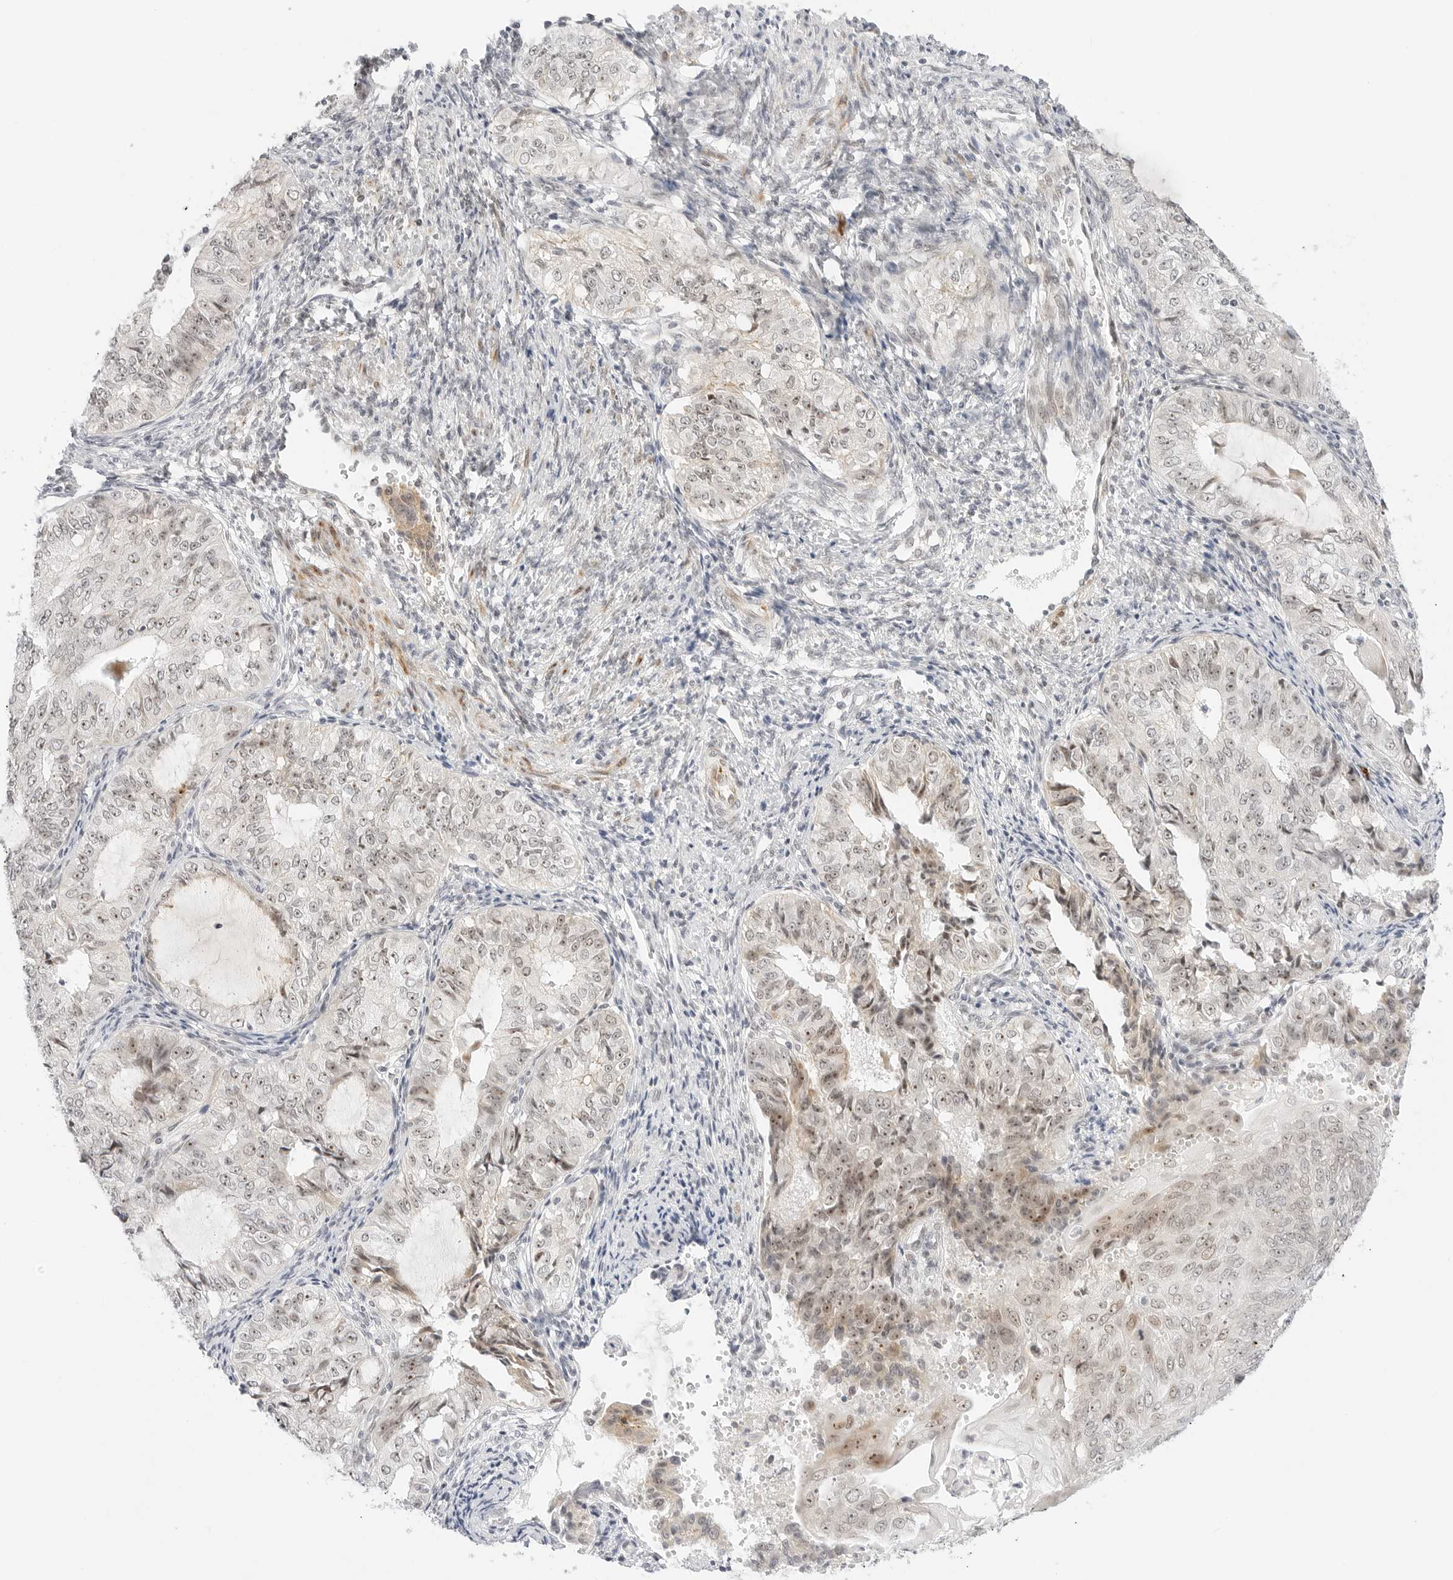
{"staining": {"intensity": "weak", "quantity": ">75%", "location": "nuclear"}, "tissue": "endometrial cancer", "cell_type": "Tumor cells", "image_type": "cancer", "snomed": [{"axis": "morphology", "description": "Adenocarcinoma, NOS"}, {"axis": "topography", "description": "Endometrium"}], "caption": "Immunohistochemical staining of human endometrial adenocarcinoma reveals low levels of weak nuclear protein expression in about >75% of tumor cells.", "gene": "HIPK3", "patient": {"sex": "female", "age": 32}}